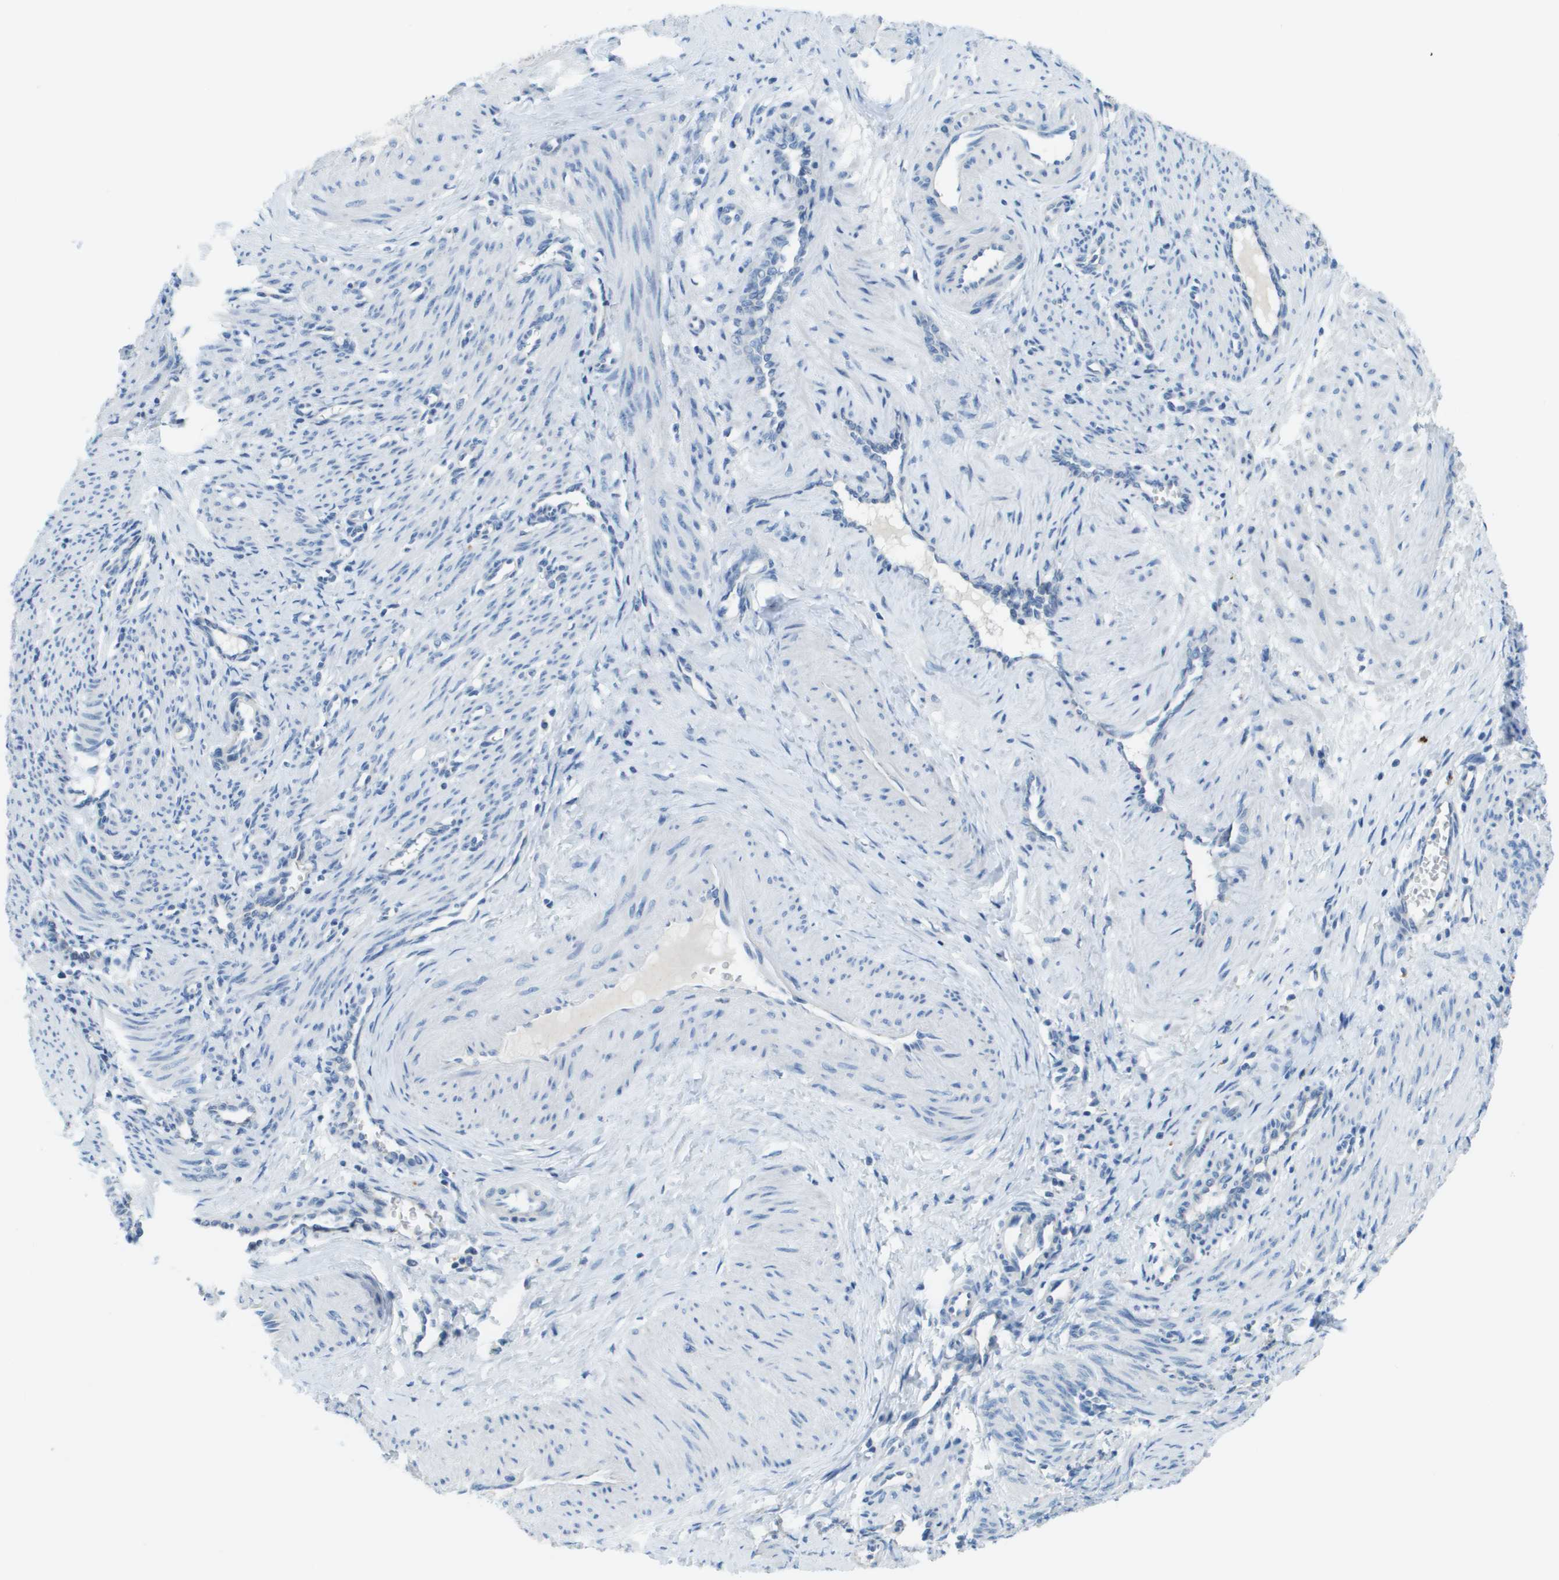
{"staining": {"intensity": "negative", "quantity": "none", "location": "none"}, "tissue": "smooth muscle", "cell_type": "Smooth muscle cells", "image_type": "normal", "snomed": [{"axis": "morphology", "description": "Normal tissue, NOS"}, {"axis": "topography", "description": "Endometrium"}], "caption": "An image of smooth muscle stained for a protein shows no brown staining in smooth muscle cells.", "gene": "SDC1", "patient": {"sex": "female", "age": 33}}